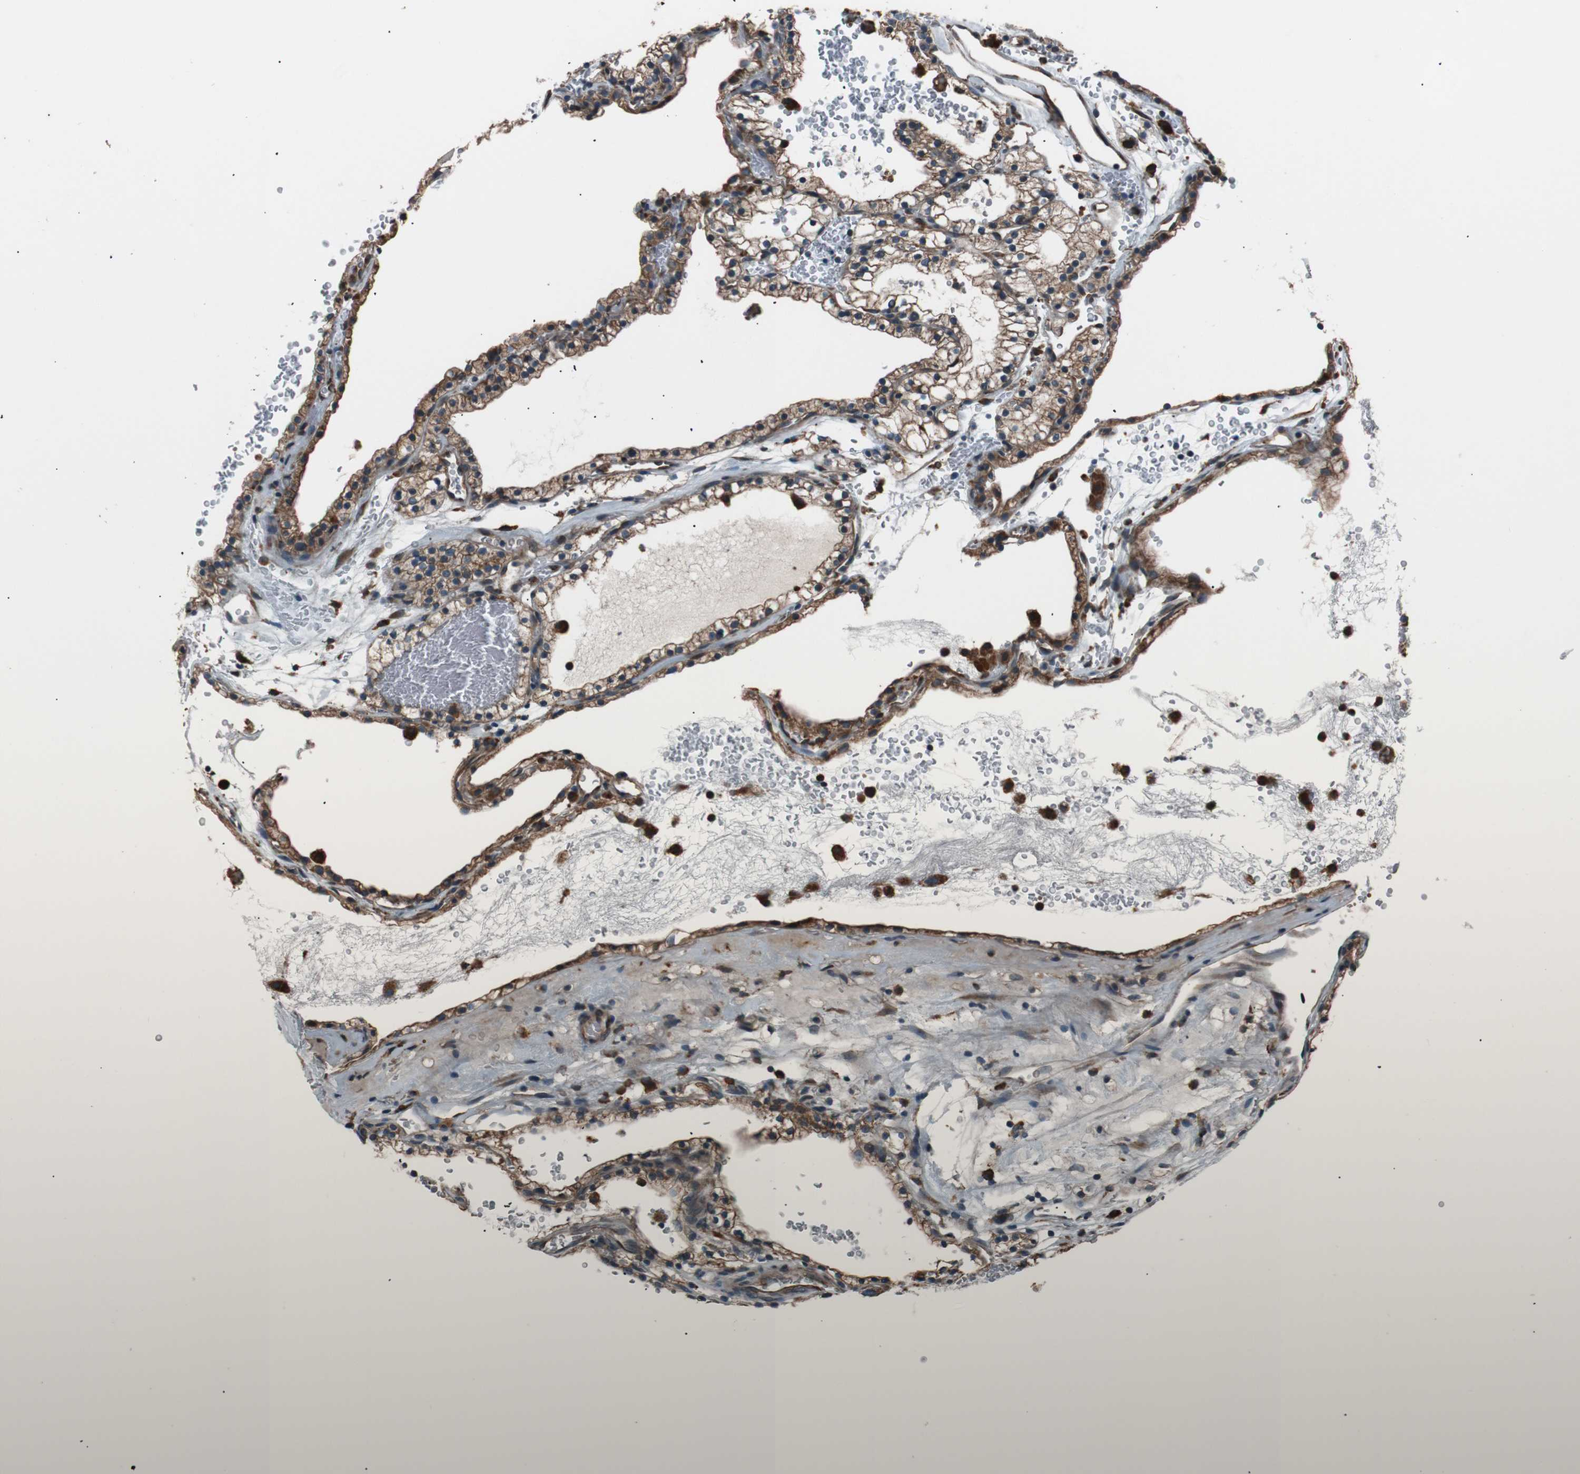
{"staining": {"intensity": "moderate", "quantity": ">75%", "location": "cytoplasmic/membranous"}, "tissue": "renal cancer", "cell_type": "Tumor cells", "image_type": "cancer", "snomed": [{"axis": "morphology", "description": "Adenocarcinoma, NOS"}, {"axis": "topography", "description": "Kidney"}], "caption": "An image showing moderate cytoplasmic/membranous expression in approximately >75% of tumor cells in adenocarcinoma (renal), as visualized by brown immunohistochemical staining.", "gene": "SIGMAR1", "patient": {"sex": "female", "age": 41}}